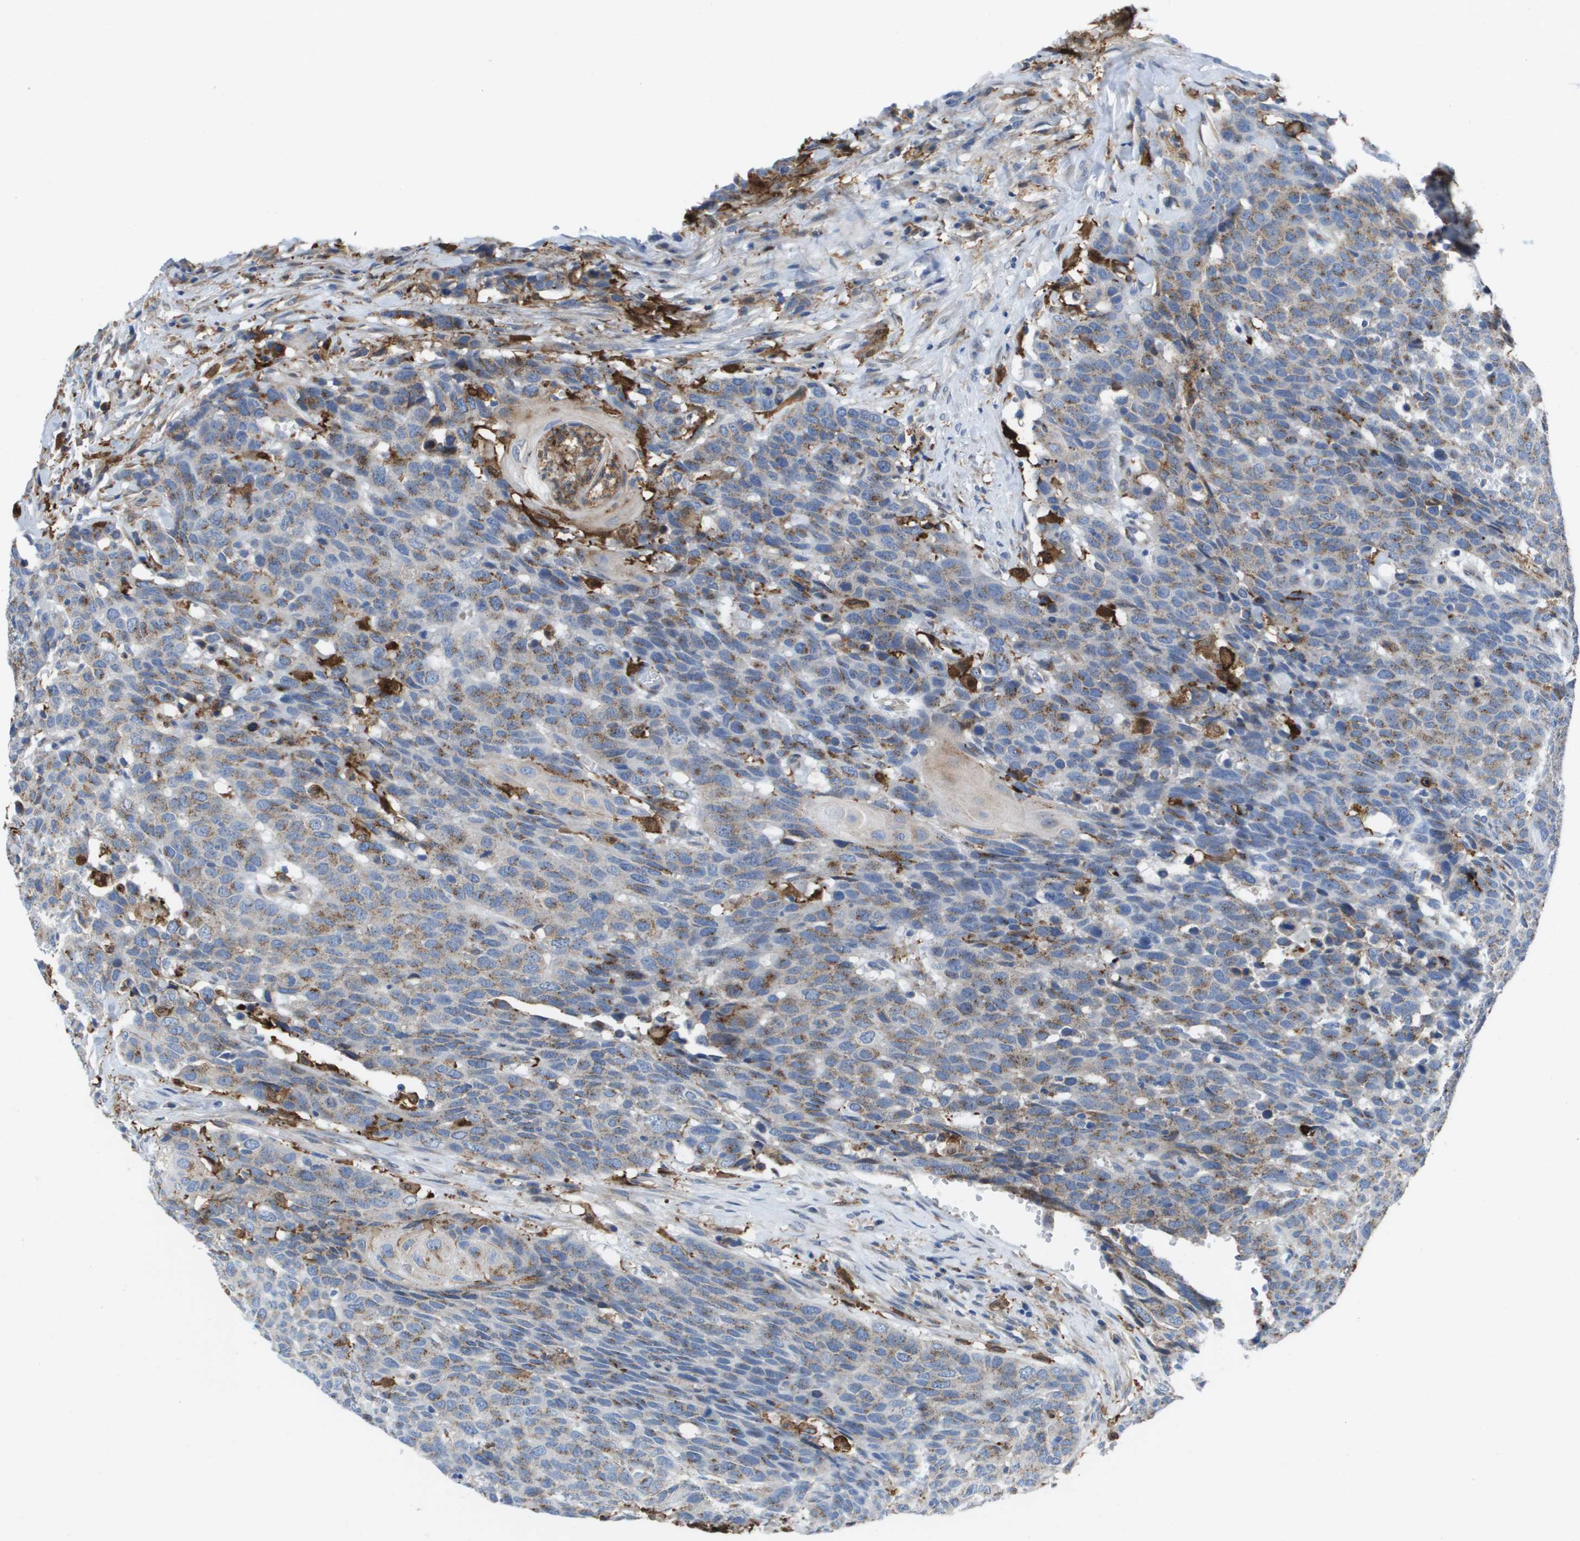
{"staining": {"intensity": "weak", "quantity": ">75%", "location": "cytoplasmic/membranous"}, "tissue": "head and neck cancer", "cell_type": "Tumor cells", "image_type": "cancer", "snomed": [{"axis": "morphology", "description": "Squamous cell carcinoma, NOS"}, {"axis": "topography", "description": "Head-Neck"}], "caption": "Immunohistochemical staining of head and neck cancer exhibits weak cytoplasmic/membranous protein expression in about >75% of tumor cells.", "gene": "SLC37A2", "patient": {"sex": "male", "age": 66}}